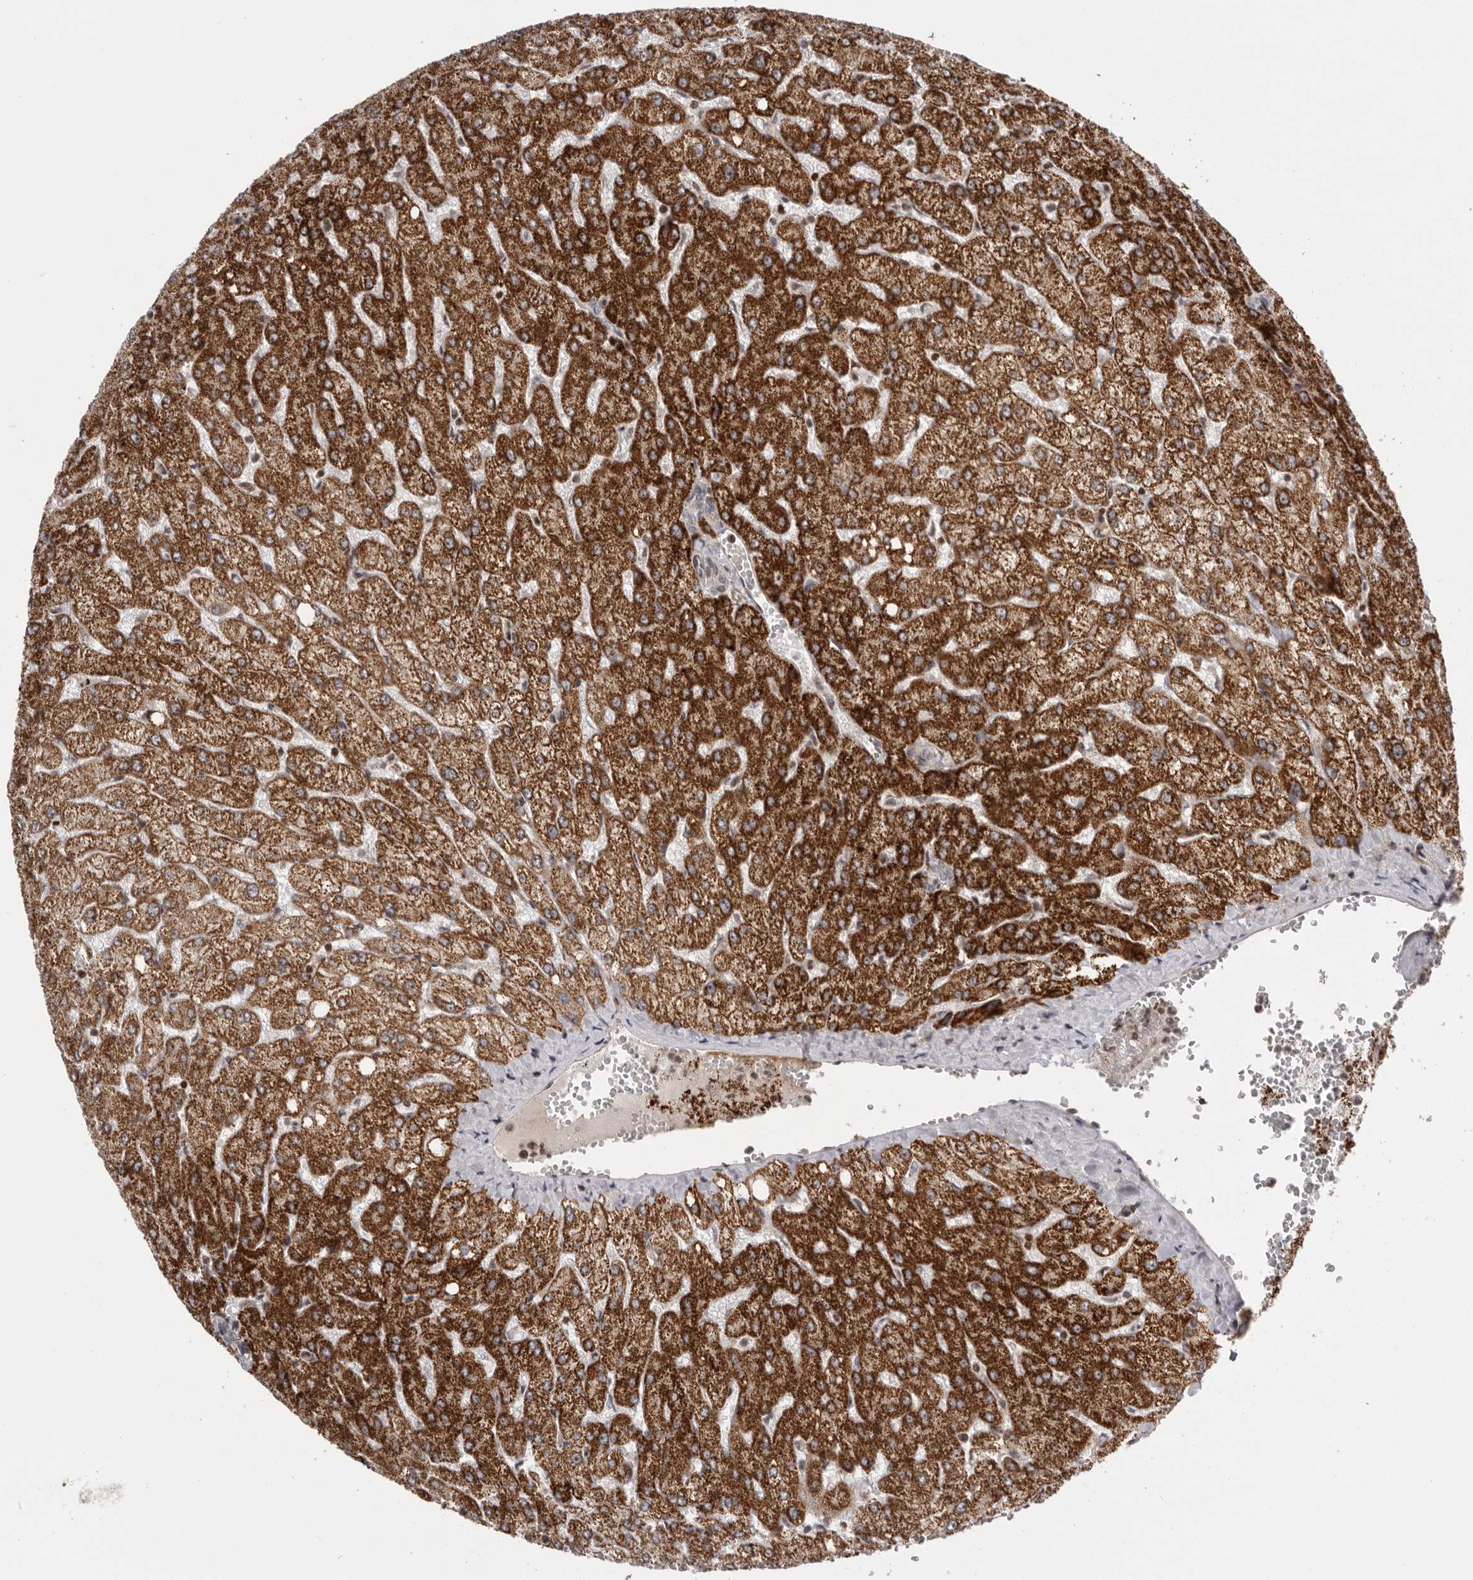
{"staining": {"intensity": "moderate", "quantity": "<25%", "location": "nuclear"}, "tissue": "liver", "cell_type": "Cholangiocytes", "image_type": "normal", "snomed": [{"axis": "morphology", "description": "Normal tissue, NOS"}, {"axis": "topography", "description": "Liver"}], "caption": "Liver stained with a brown dye displays moderate nuclear positive staining in approximately <25% of cholangiocytes.", "gene": "AZIN1", "patient": {"sex": "female", "age": 54}}